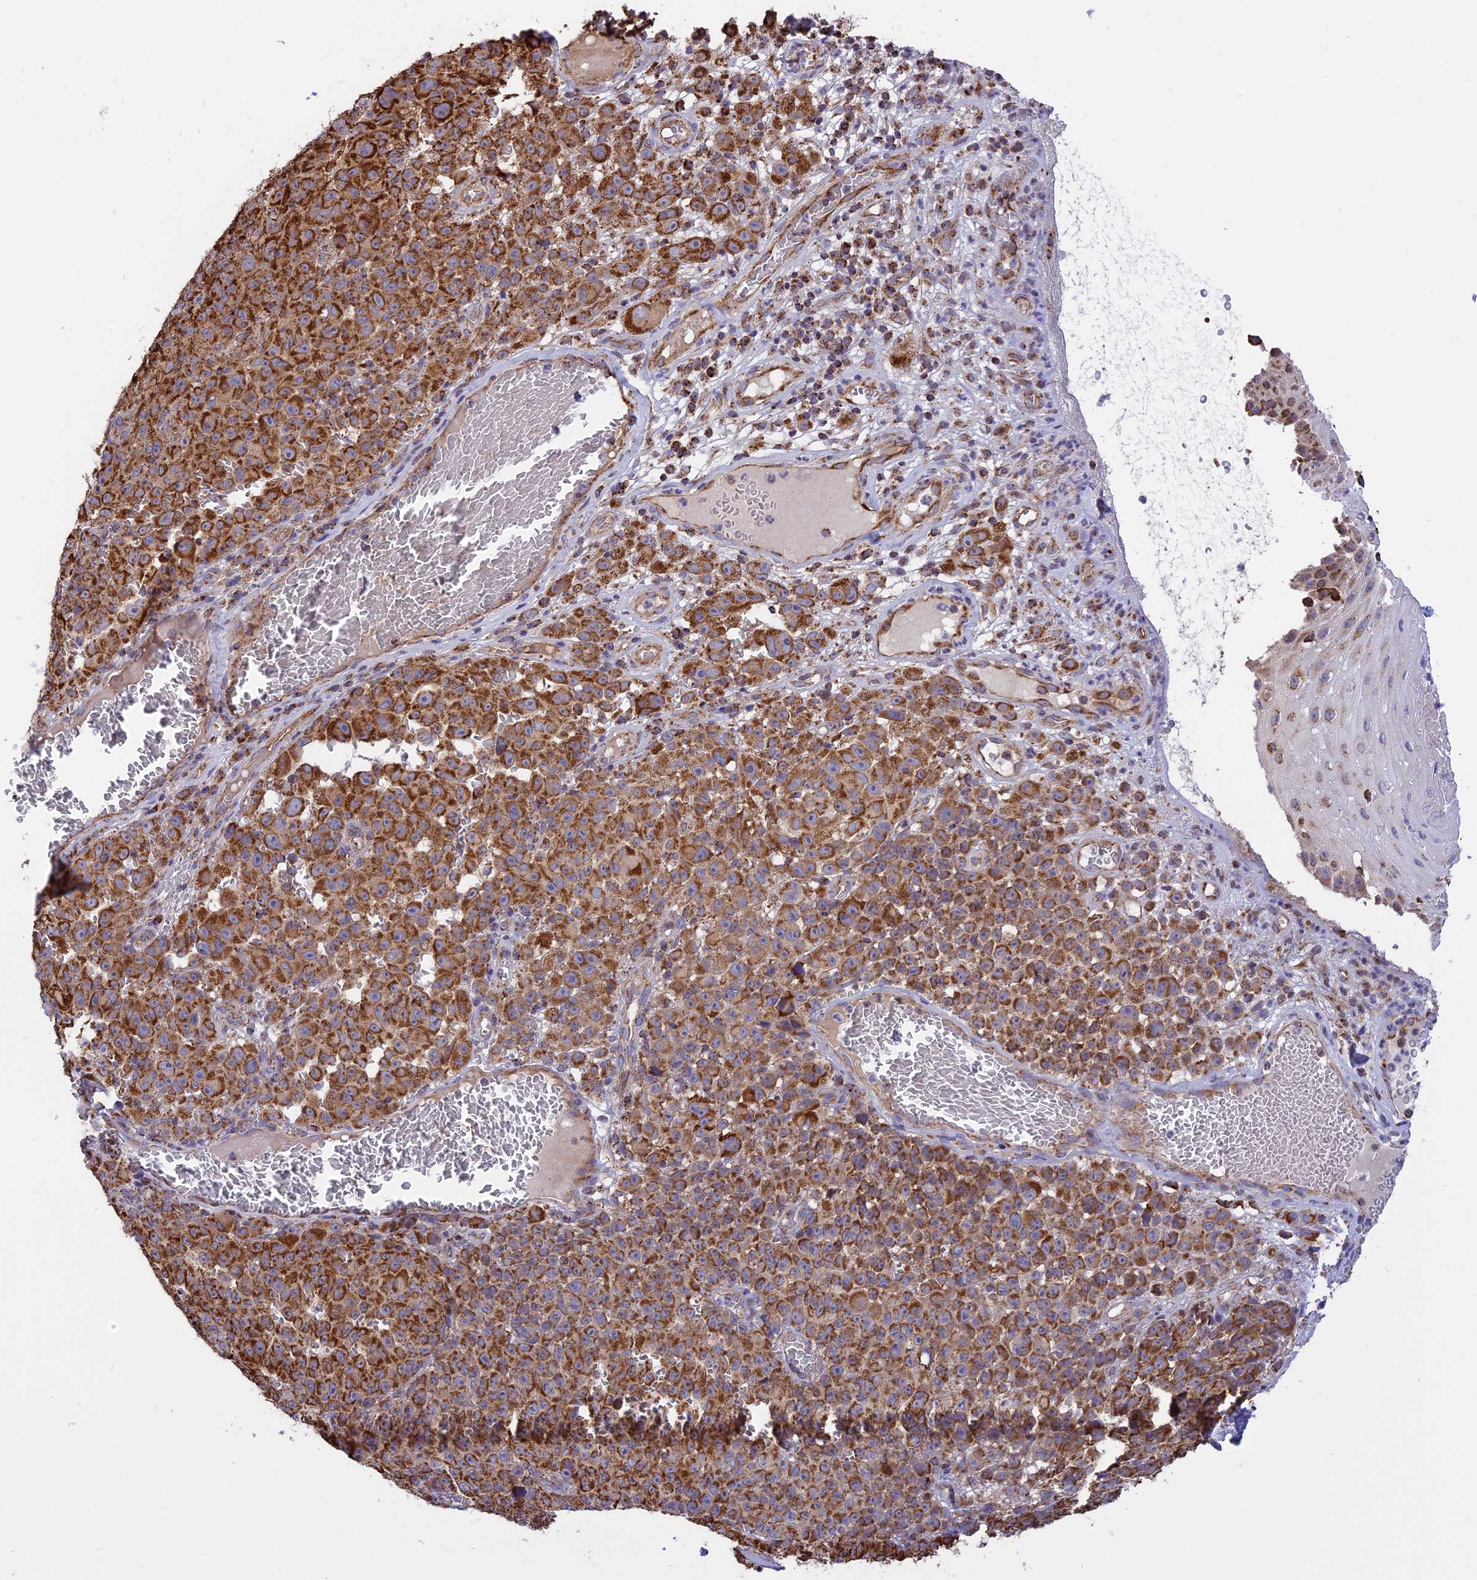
{"staining": {"intensity": "strong", "quantity": ">75%", "location": "cytoplasmic/membranous"}, "tissue": "melanoma", "cell_type": "Tumor cells", "image_type": "cancer", "snomed": [{"axis": "morphology", "description": "Malignant melanoma, NOS"}, {"axis": "topography", "description": "Skin"}], "caption": "Tumor cells demonstrate strong cytoplasmic/membranous expression in about >75% of cells in melanoma.", "gene": "TTC4", "patient": {"sex": "female", "age": 82}}